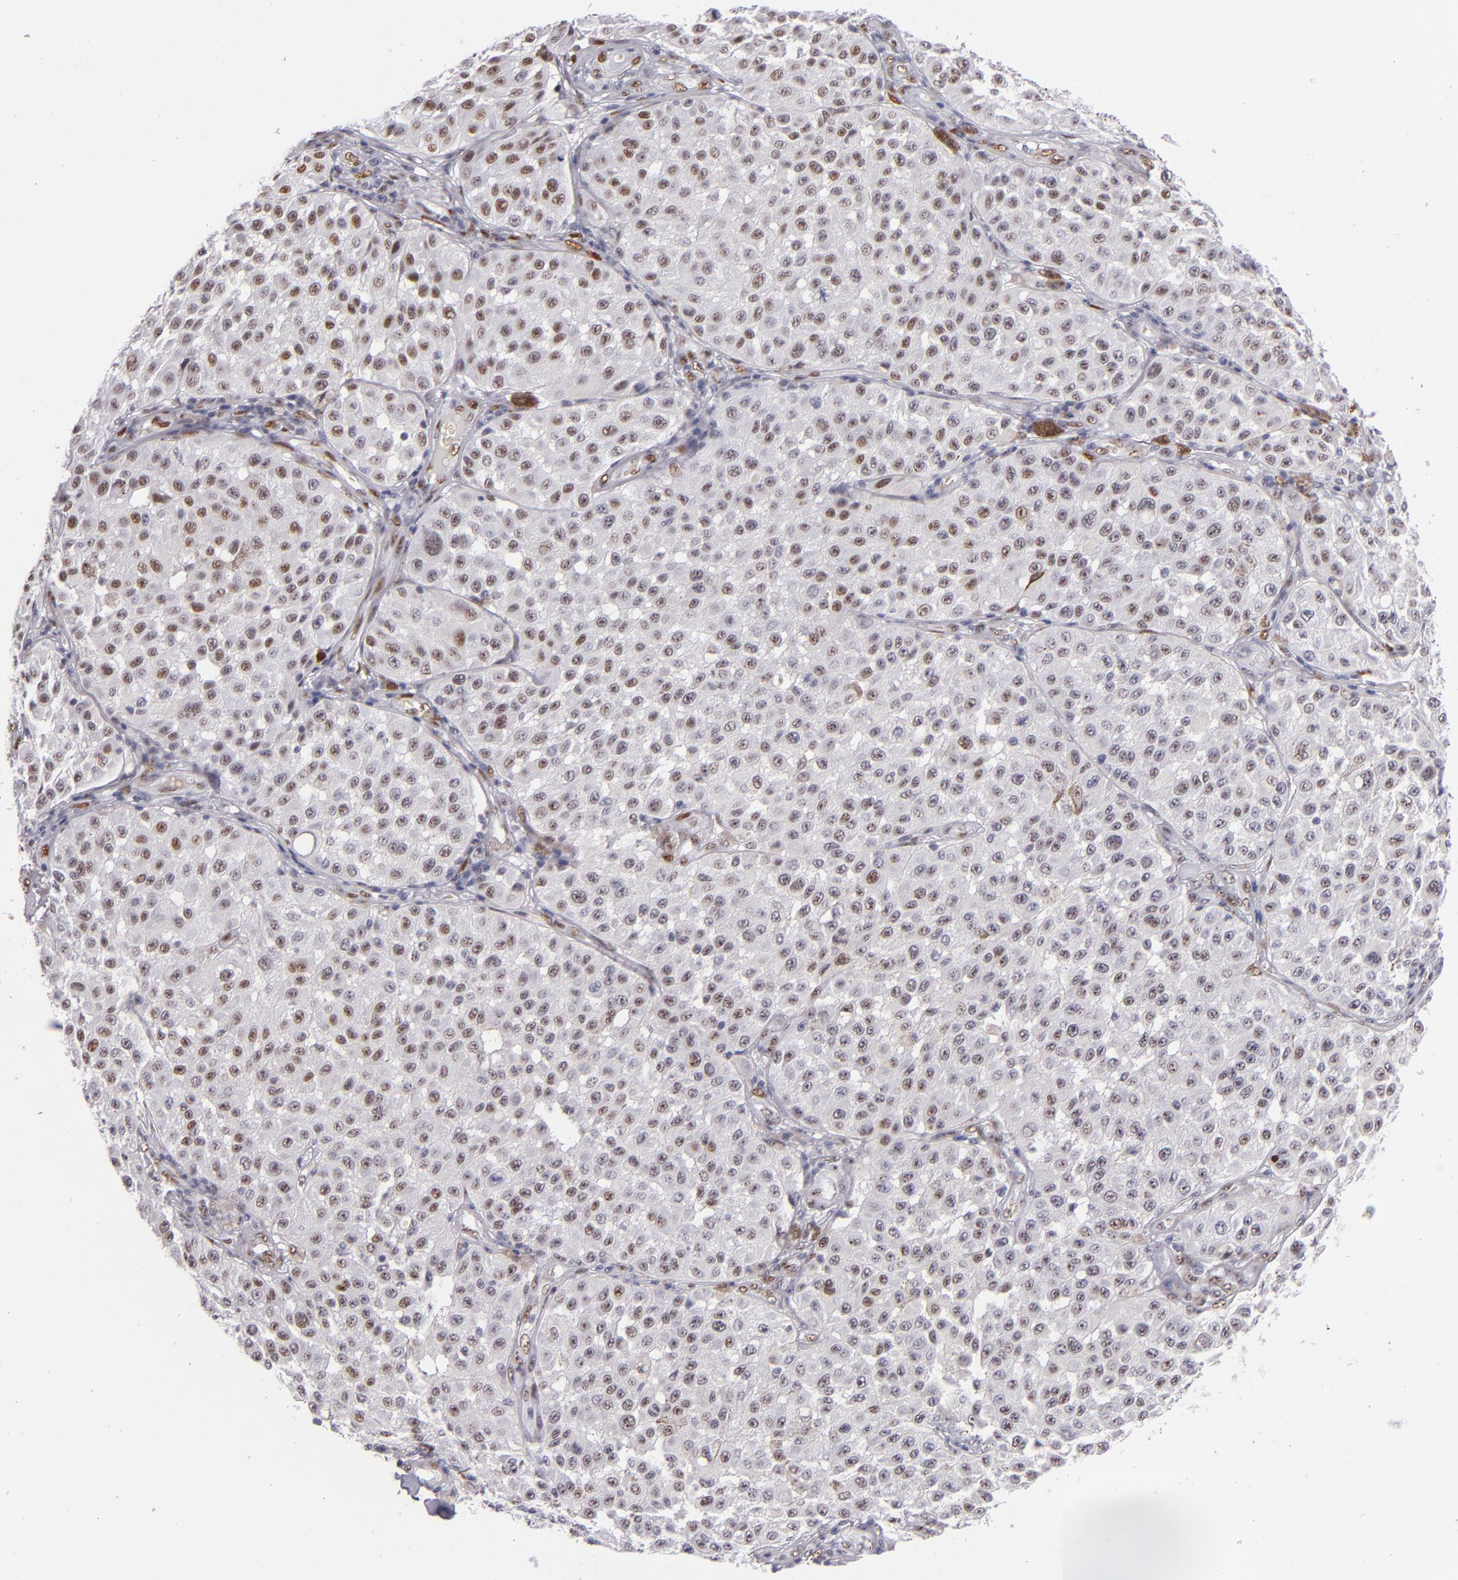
{"staining": {"intensity": "weak", "quantity": "25%-75%", "location": "nuclear"}, "tissue": "melanoma", "cell_type": "Tumor cells", "image_type": "cancer", "snomed": [{"axis": "morphology", "description": "Malignant melanoma, NOS"}, {"axis": "topography", "description": "Skin"}], "caption": "Immunohistochemical staining of malignant melanoma demonstrates low levels of weak nuclear protein staining in about 25%-75% of tumor cells. The protein is shown in brown color, while the nuclei are stained blue.", "gene": "TOP3A", "patient": {"sex": "female", "age": 64}}